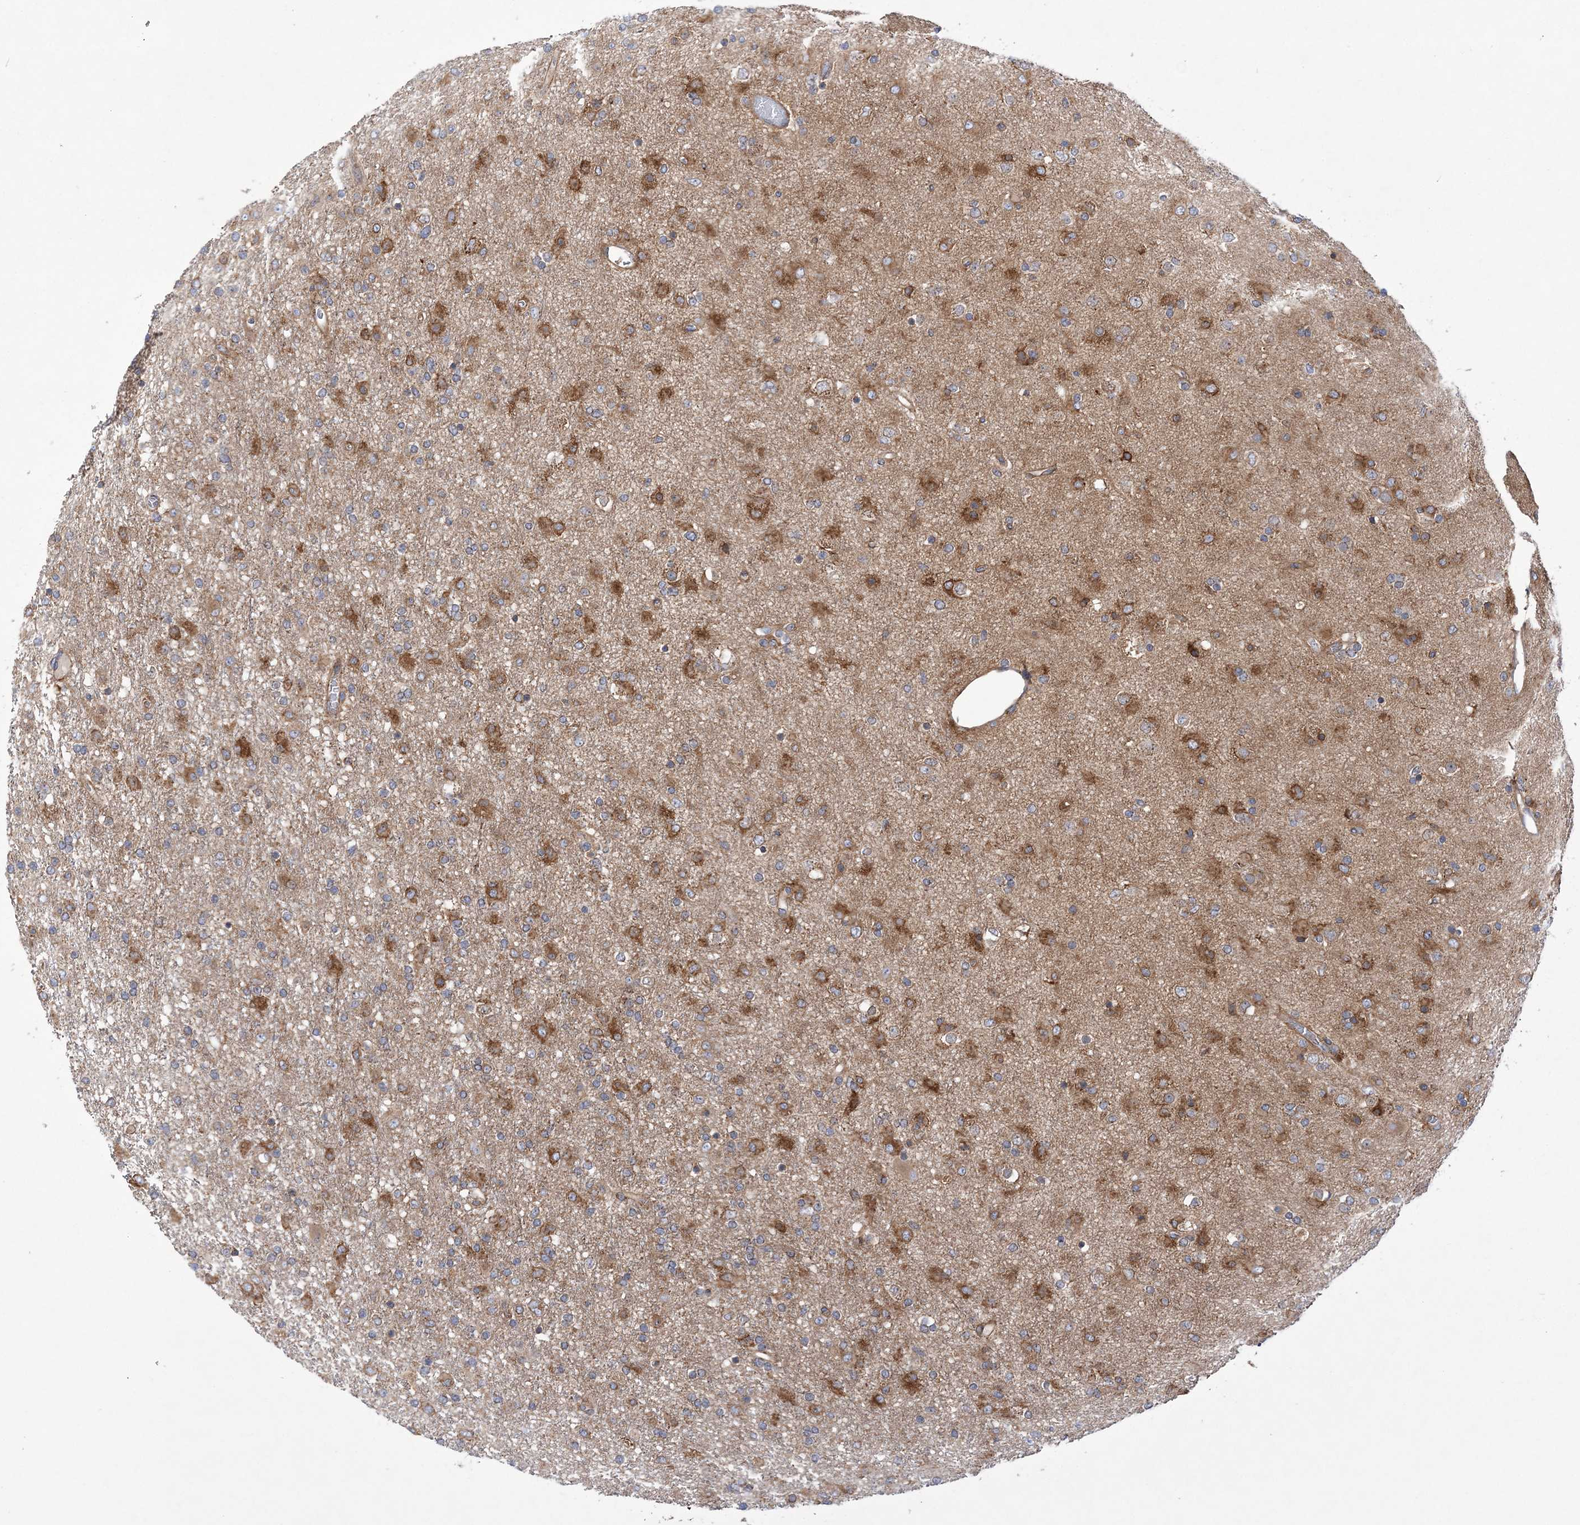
{"staining": {"intensity": "moderate", "quantity": "25%-75%", "location": "cytoplasmic/membranous"}, "tissue": "glioma", "cell_type": "Tumor cells", "image_type": "cancer", "snomed": [{"axis": "morphology", "description": "Glioma, malignant, Low grade"}, {"axis": "topography", "description": "Brain"}], "caption": "This is an image of IHC staining of glioma, which shows moderate staining in the cytoplasmic/membranous of tumor cells.", "gene": "COPB2", "patient": {"sex": "male", "age": 65}}